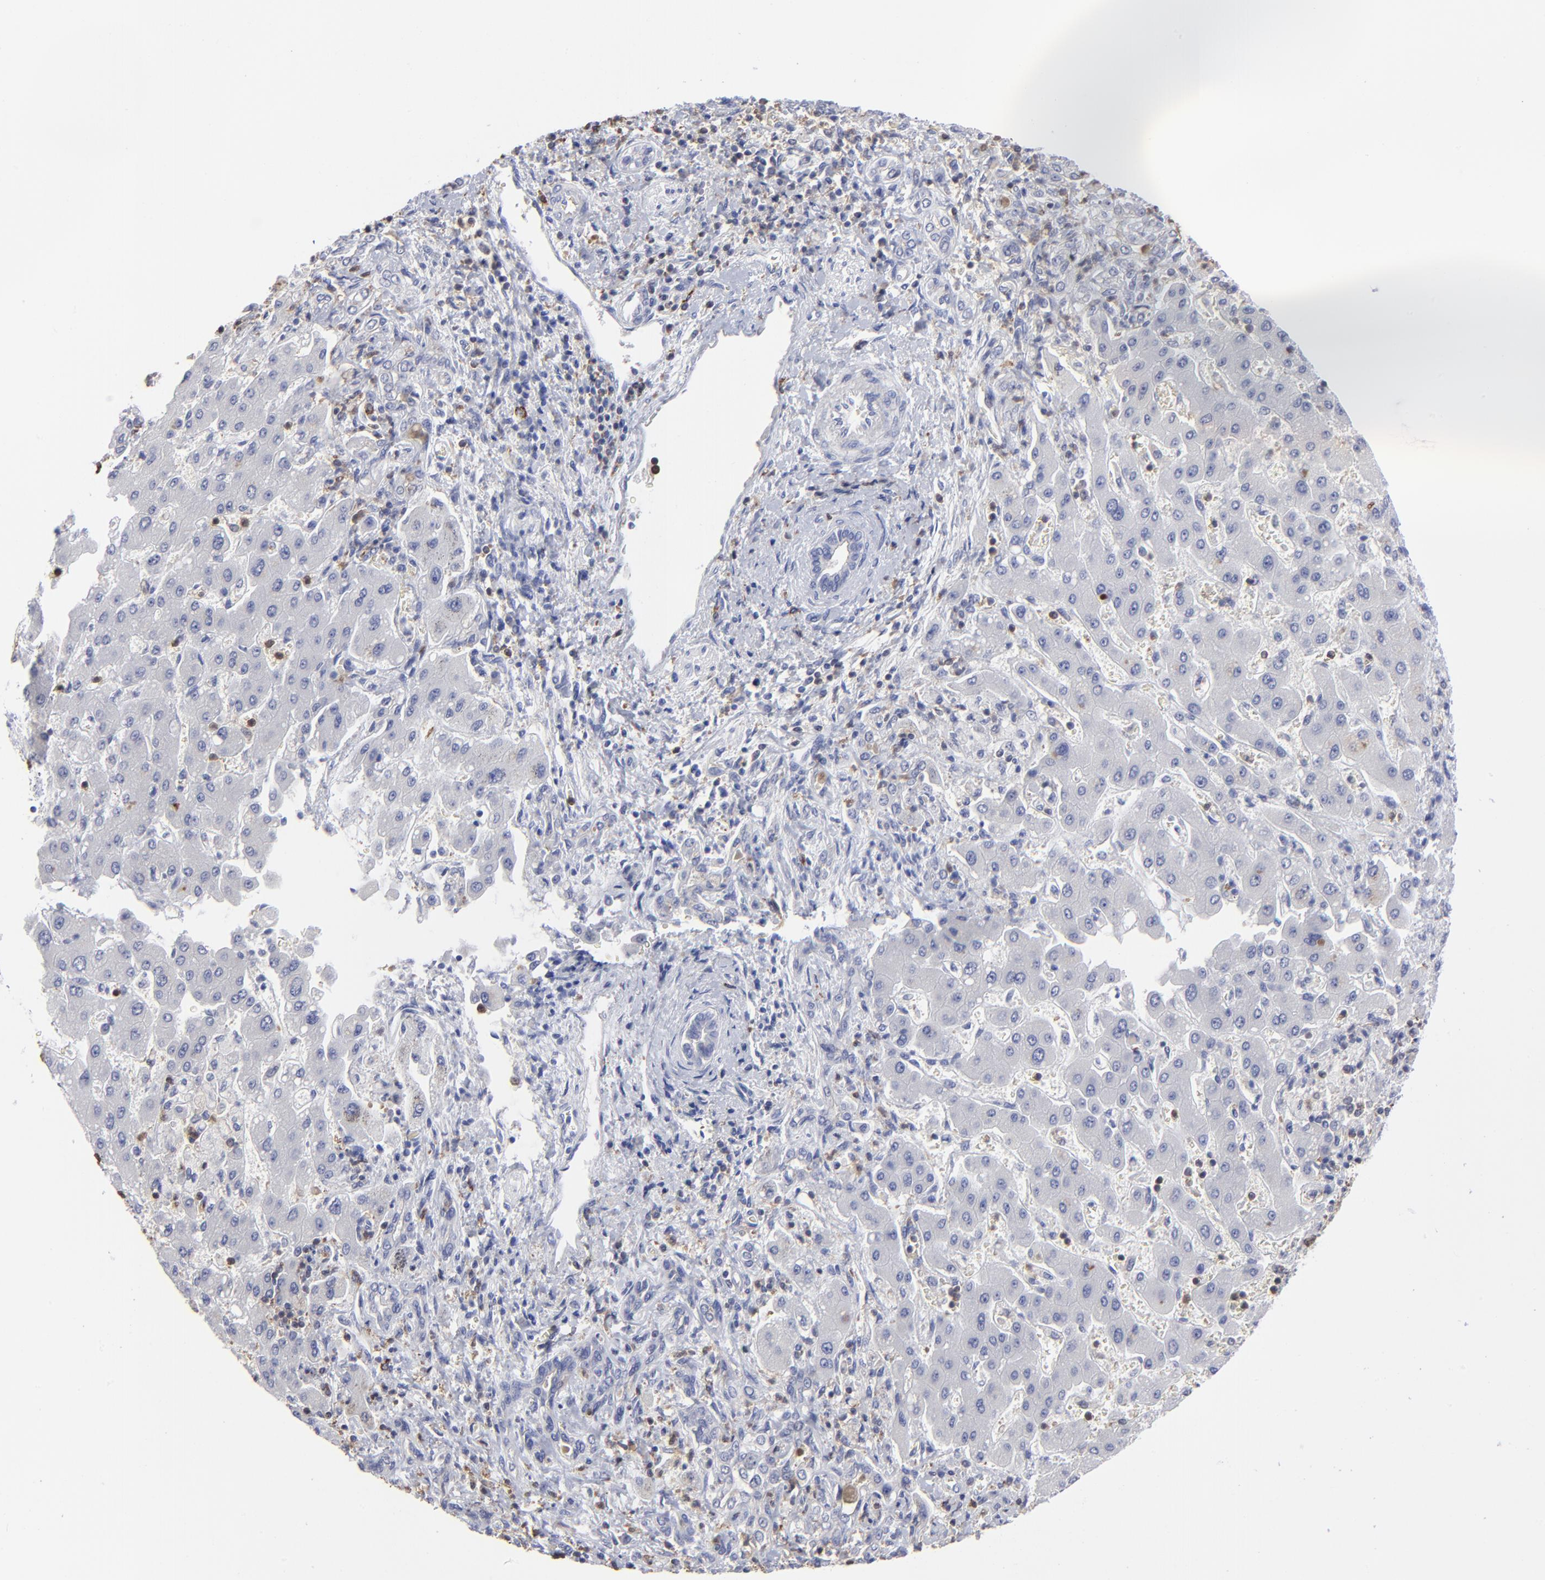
{"staining": {"intensity": "negative", "quantity": "none", "location": "none"}, "tissue": "liver cancer", "cell_type": "Tumor cells", "image_type": "cancer", "snomed": [{"axis": "morphology", "description": "Cholangiocarcinoma"}, {"axis": "topography", "description": "Liver"}], "caption": "Micrograph shows no protein positivity in tumor cells of liver cholangiocarcinoma tissue. The staining was performed using DAB (3,3'-diaminobenzidine) to visualize the protein expression in brown, while the nuclei were stained in blue with hematoxylin (Magnification: 20x).", "gene": "TBXT", "patient": {"sex": "male", "age": 50}}